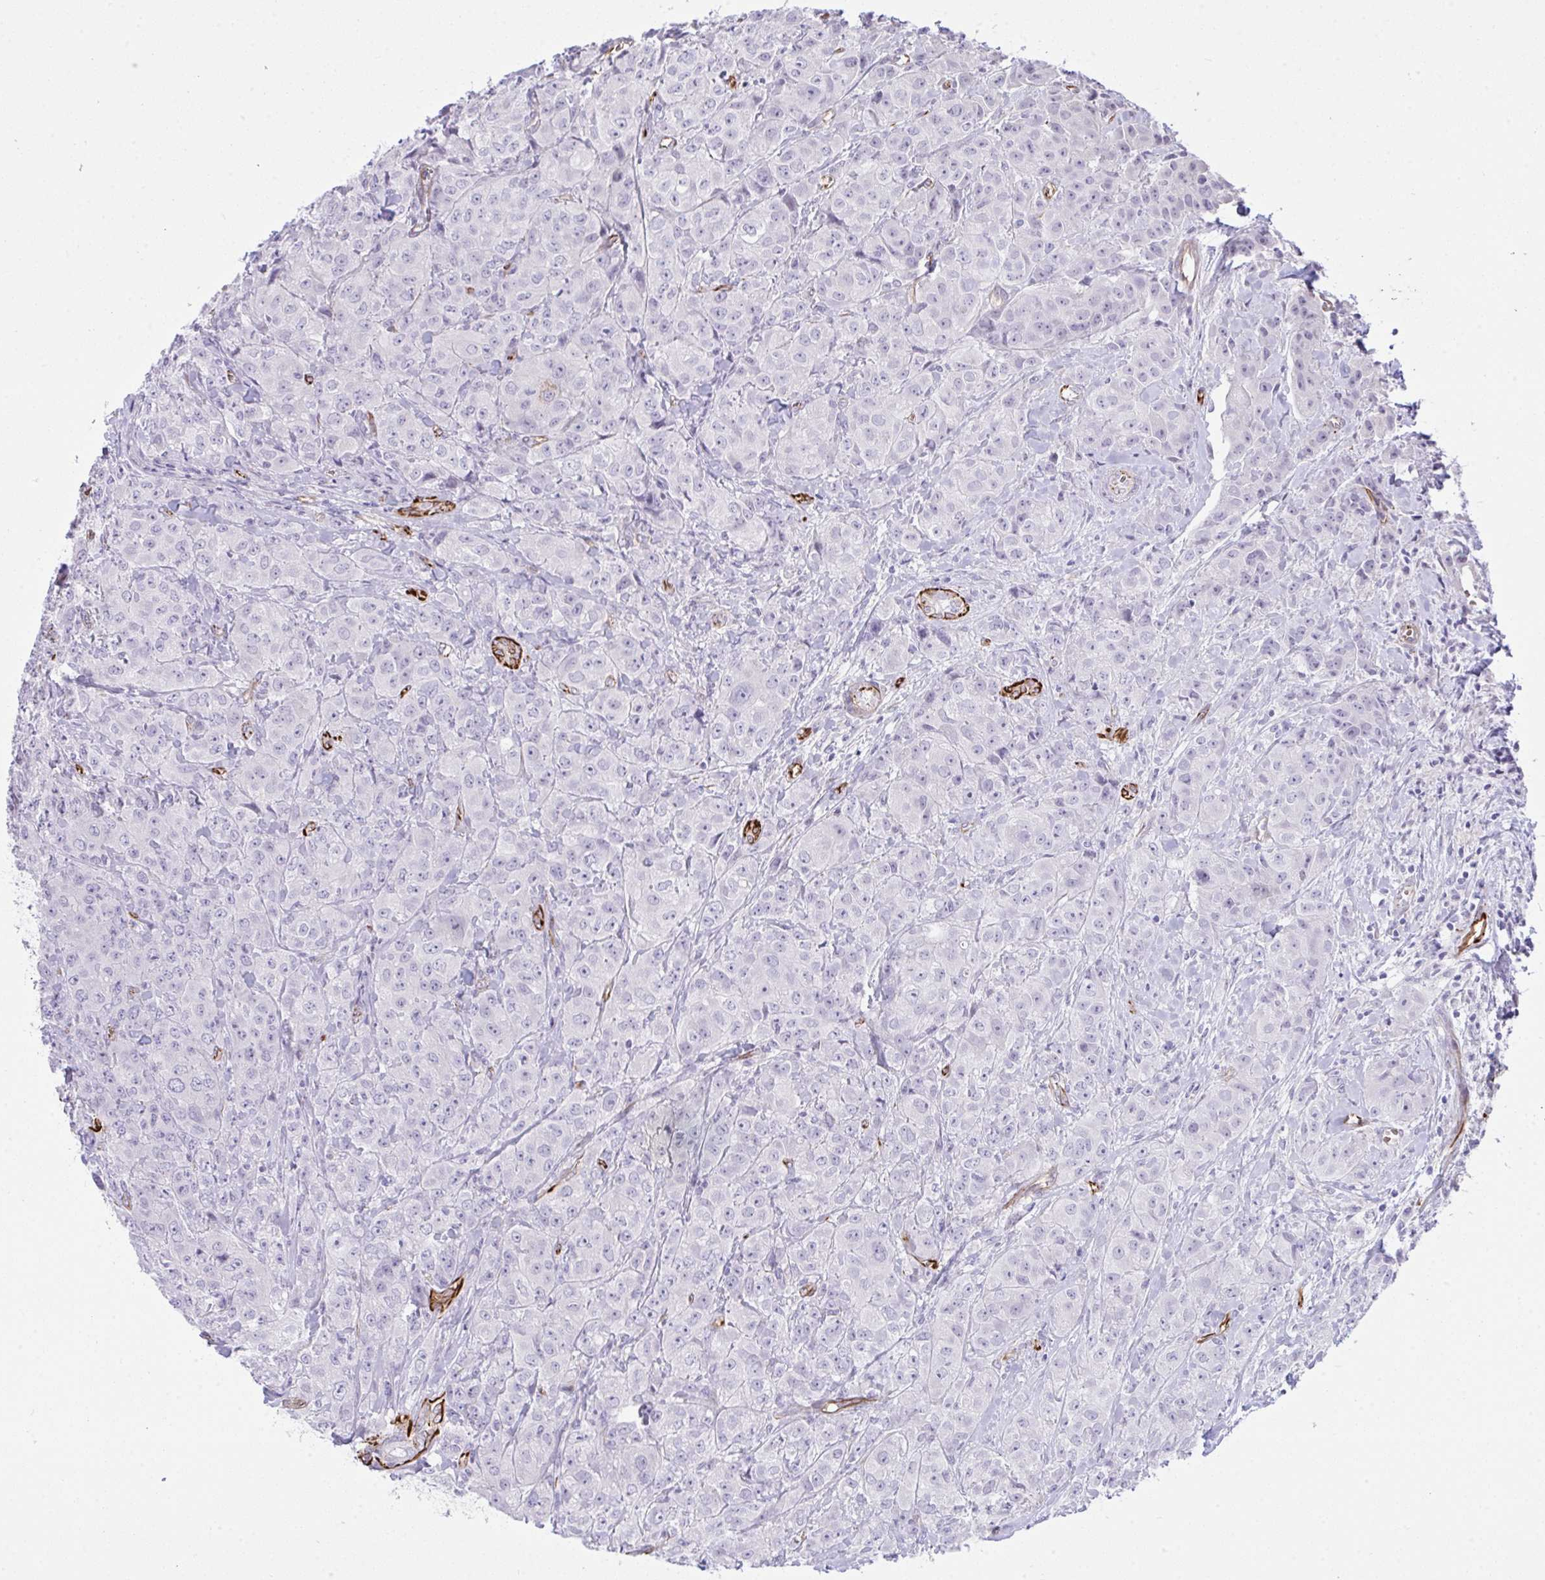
{"staining": {"intensity": "negative", "quantity": "none", "location": "none"}, "tissue": "breast cancer", "cell_type": "Tumor cells", "image_type": "cancer", "snomed": [{"axis": "morphology", "description": "Normal tissue, NOS"}, {"axis": "morphology", "description": "Duct carcinoma"}, {"axis": "topography", "description": "Breast"}], "caption": "A high-resolution histopathology image shows IHC staining of breast cancer (invasive ductal carcinoma), which reveals no significant positivity in tumor cells.", "gene": "SLC35B1", "patient": {"sex": "female", "age": 43}}